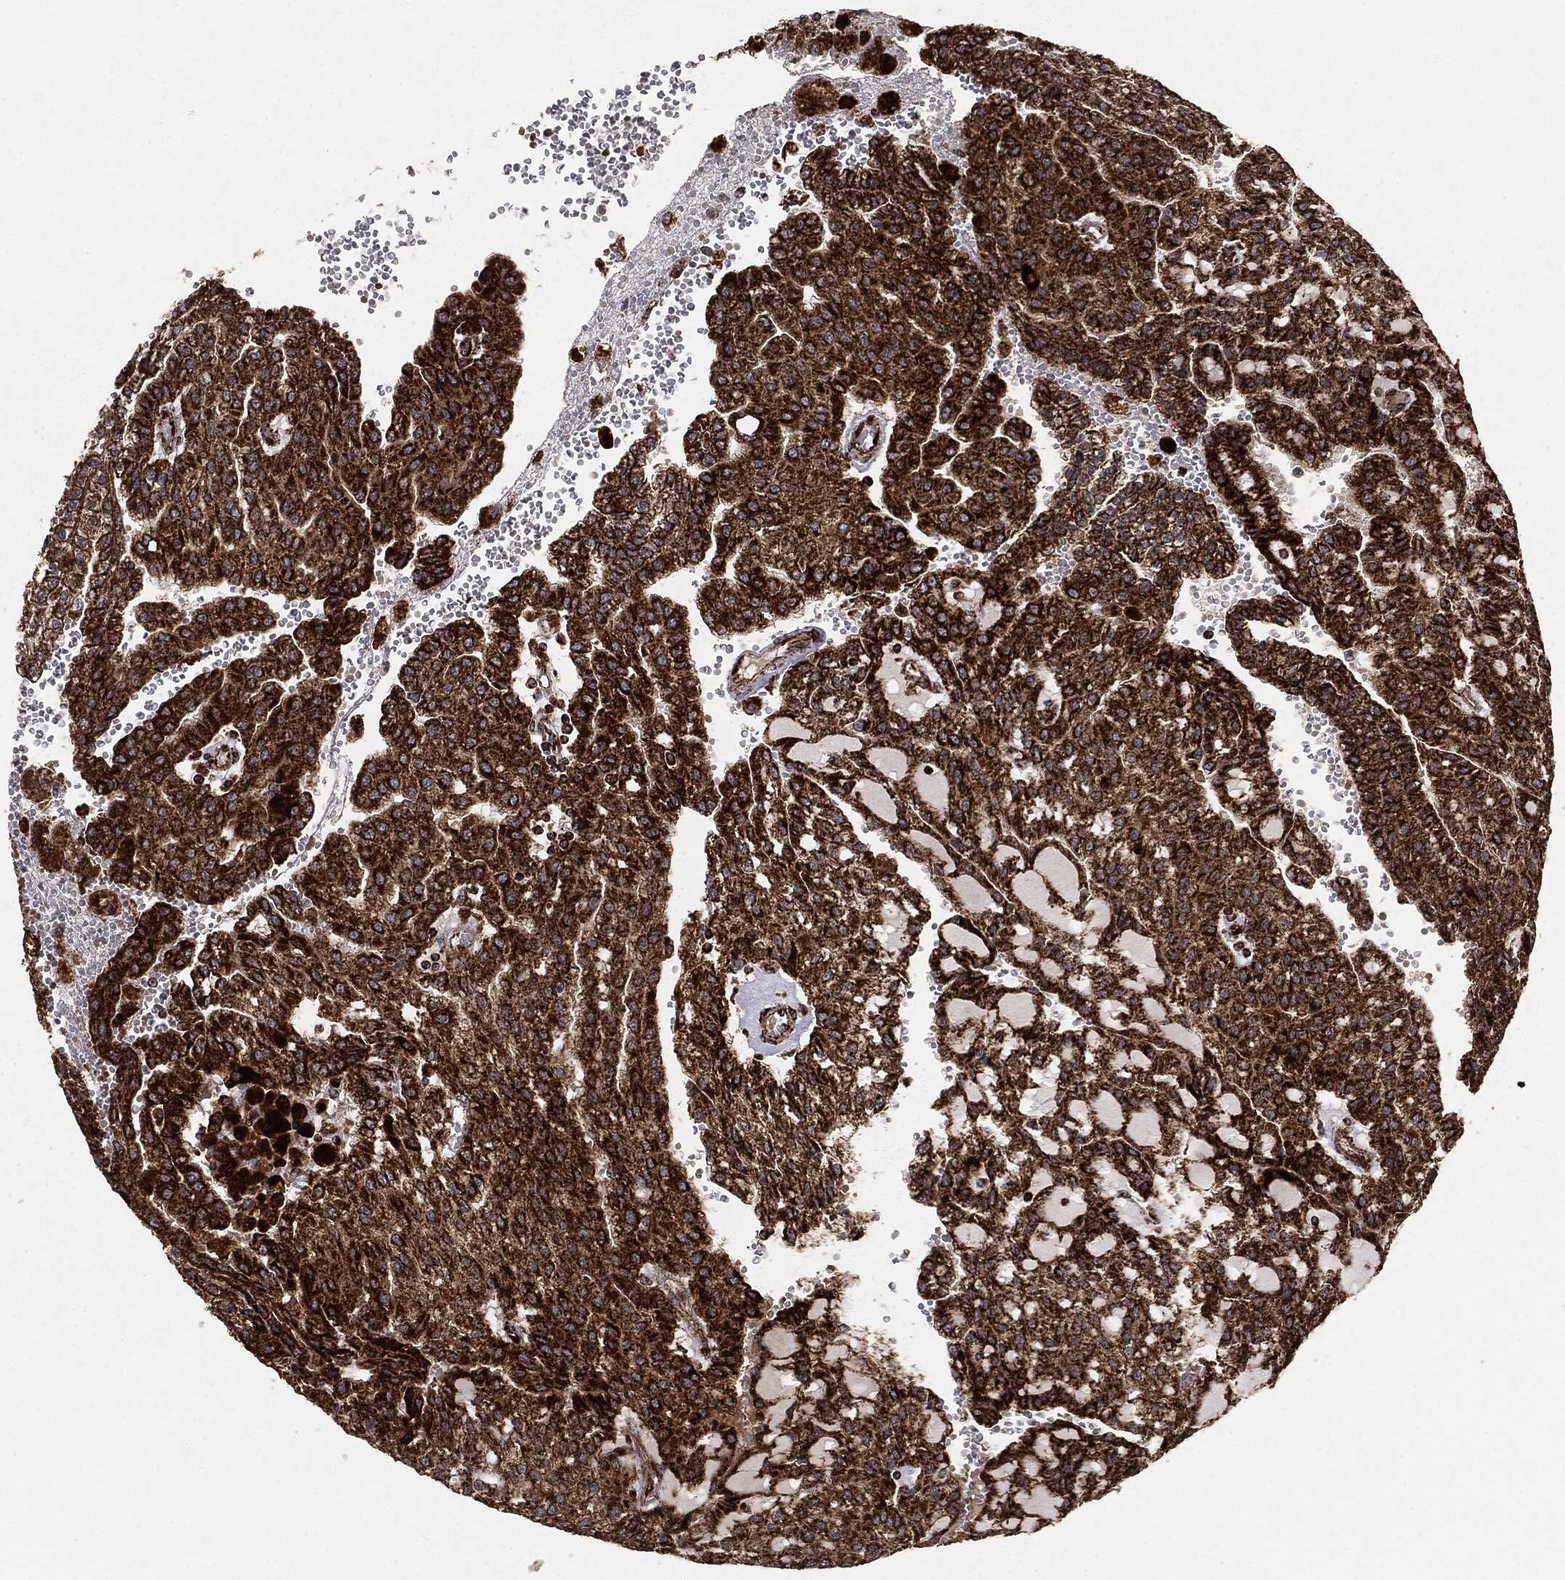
{"staining": {"intensity": "strong", "quantity": ">75%", "location": "cytoplasmic/membranous"}, "tissue": "renal cancer", "cell_type": "Tumor cells", "image_type": "cancer", "snomed": [{"axis": "morphology", "description": "Adenocarcinoma, NOS"}, {"axis": "topography", "description": "Kidney"}], "caption": "Human renal cancer (adenocarcinoma) stained with a protein marker displays strong staining in tumor cells.", "gene": "MAP2K1", "patient": {"sex": "male", "age": 63}}